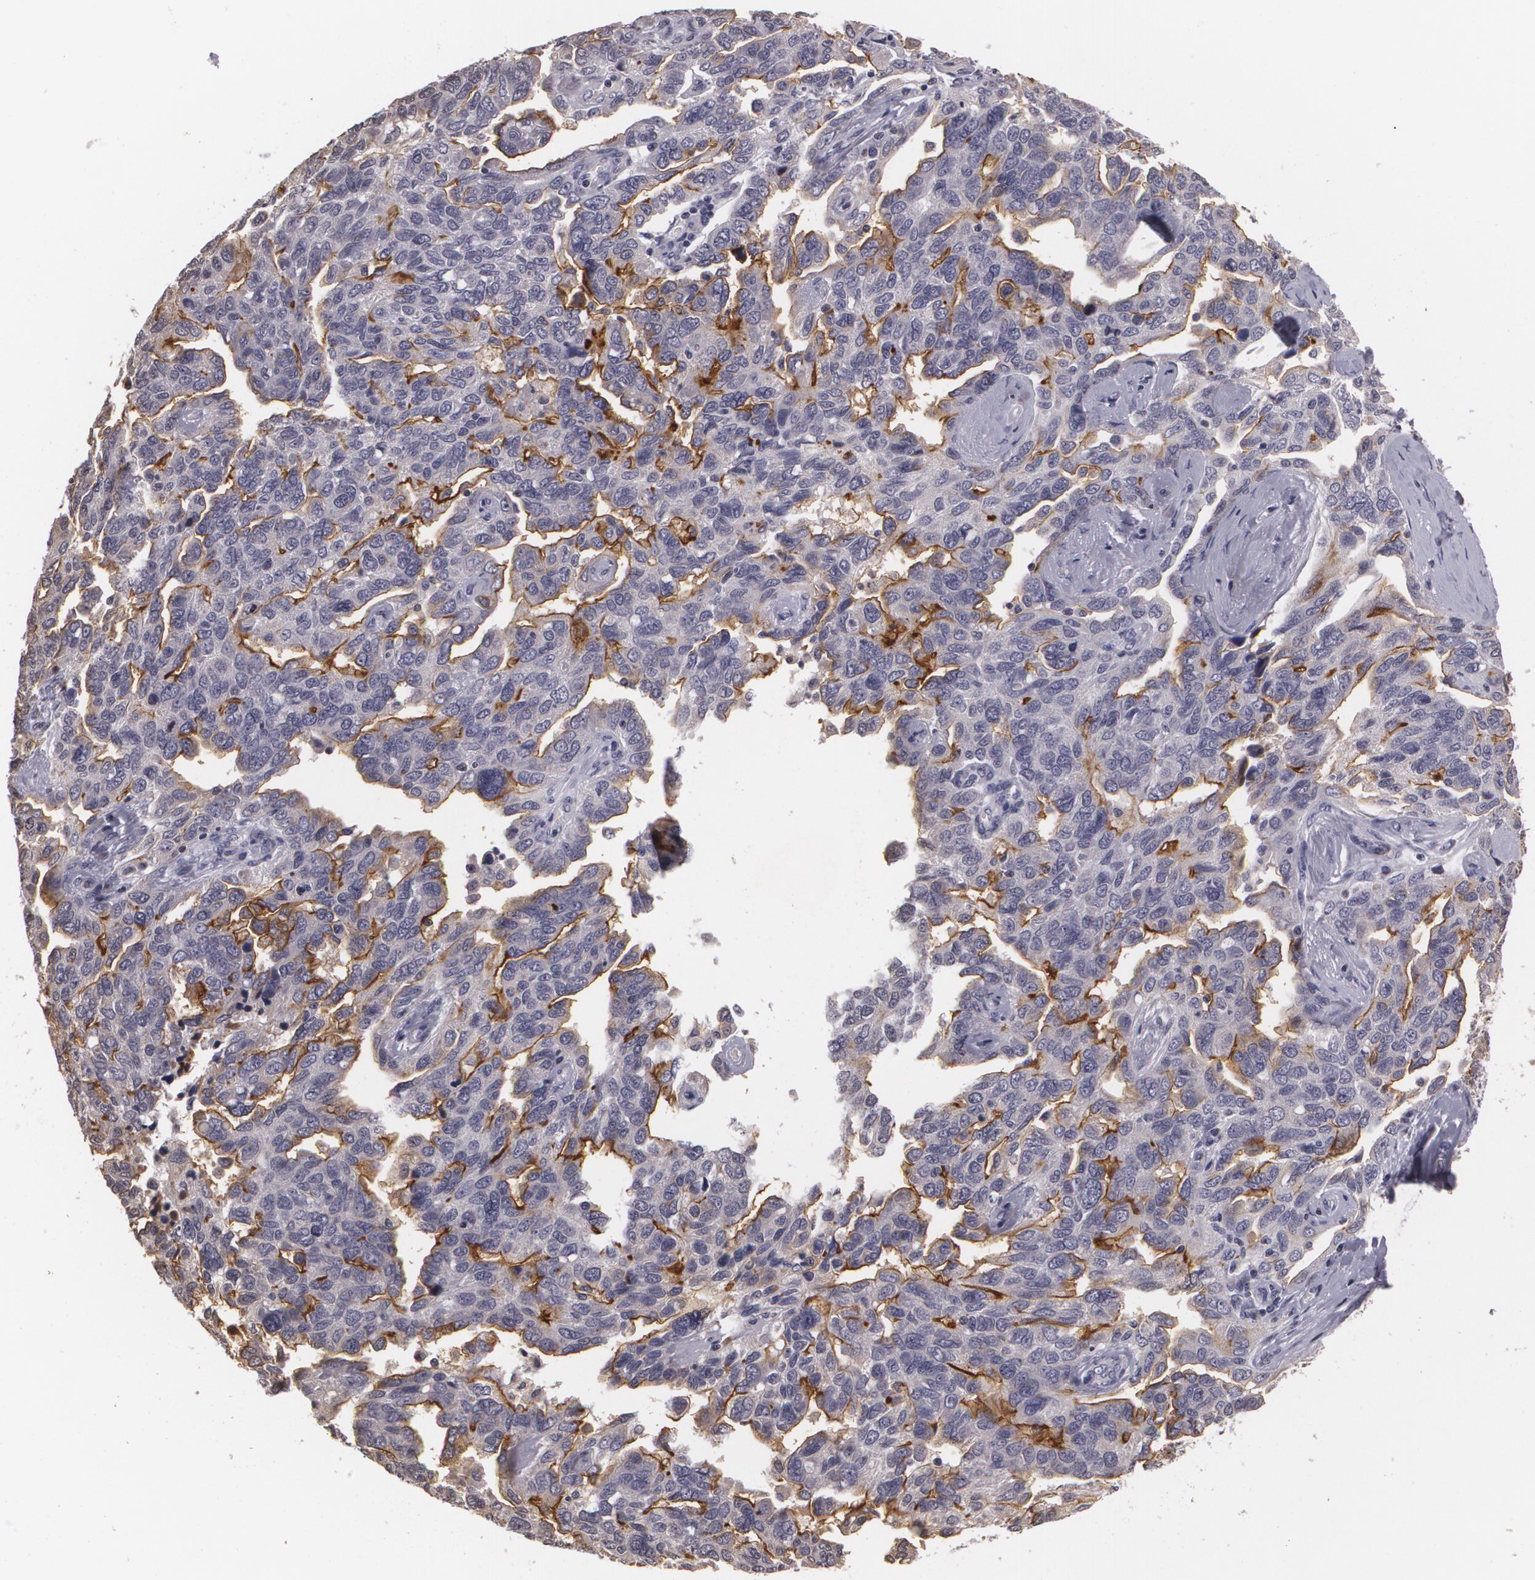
{"staining": {"intensity": "moderate", "quantity": "25%-75%", "location": "cytoplasmic/membranous"}, "tissue": "ovarian cancer", "cell_type": "Tumor cells", "image_type": "cancer", "snomed": [{"axis": "morphology", "description": "Cystadenocarcinoma, serous, NOS"}, {"axis": "topography", "description": "Ovary"}], "caption": "Ovarian cancer (serous cystadenocarcinoma) stained with DAB (3,3'-diaminobenzidine) immunohistochemistry reveals medium levels of moderate cytoplasmic/membranous expression in about 25%-75% of tumor cells.", "gene": "MUC1", "patient": {"sex": "female", "age": 64}}